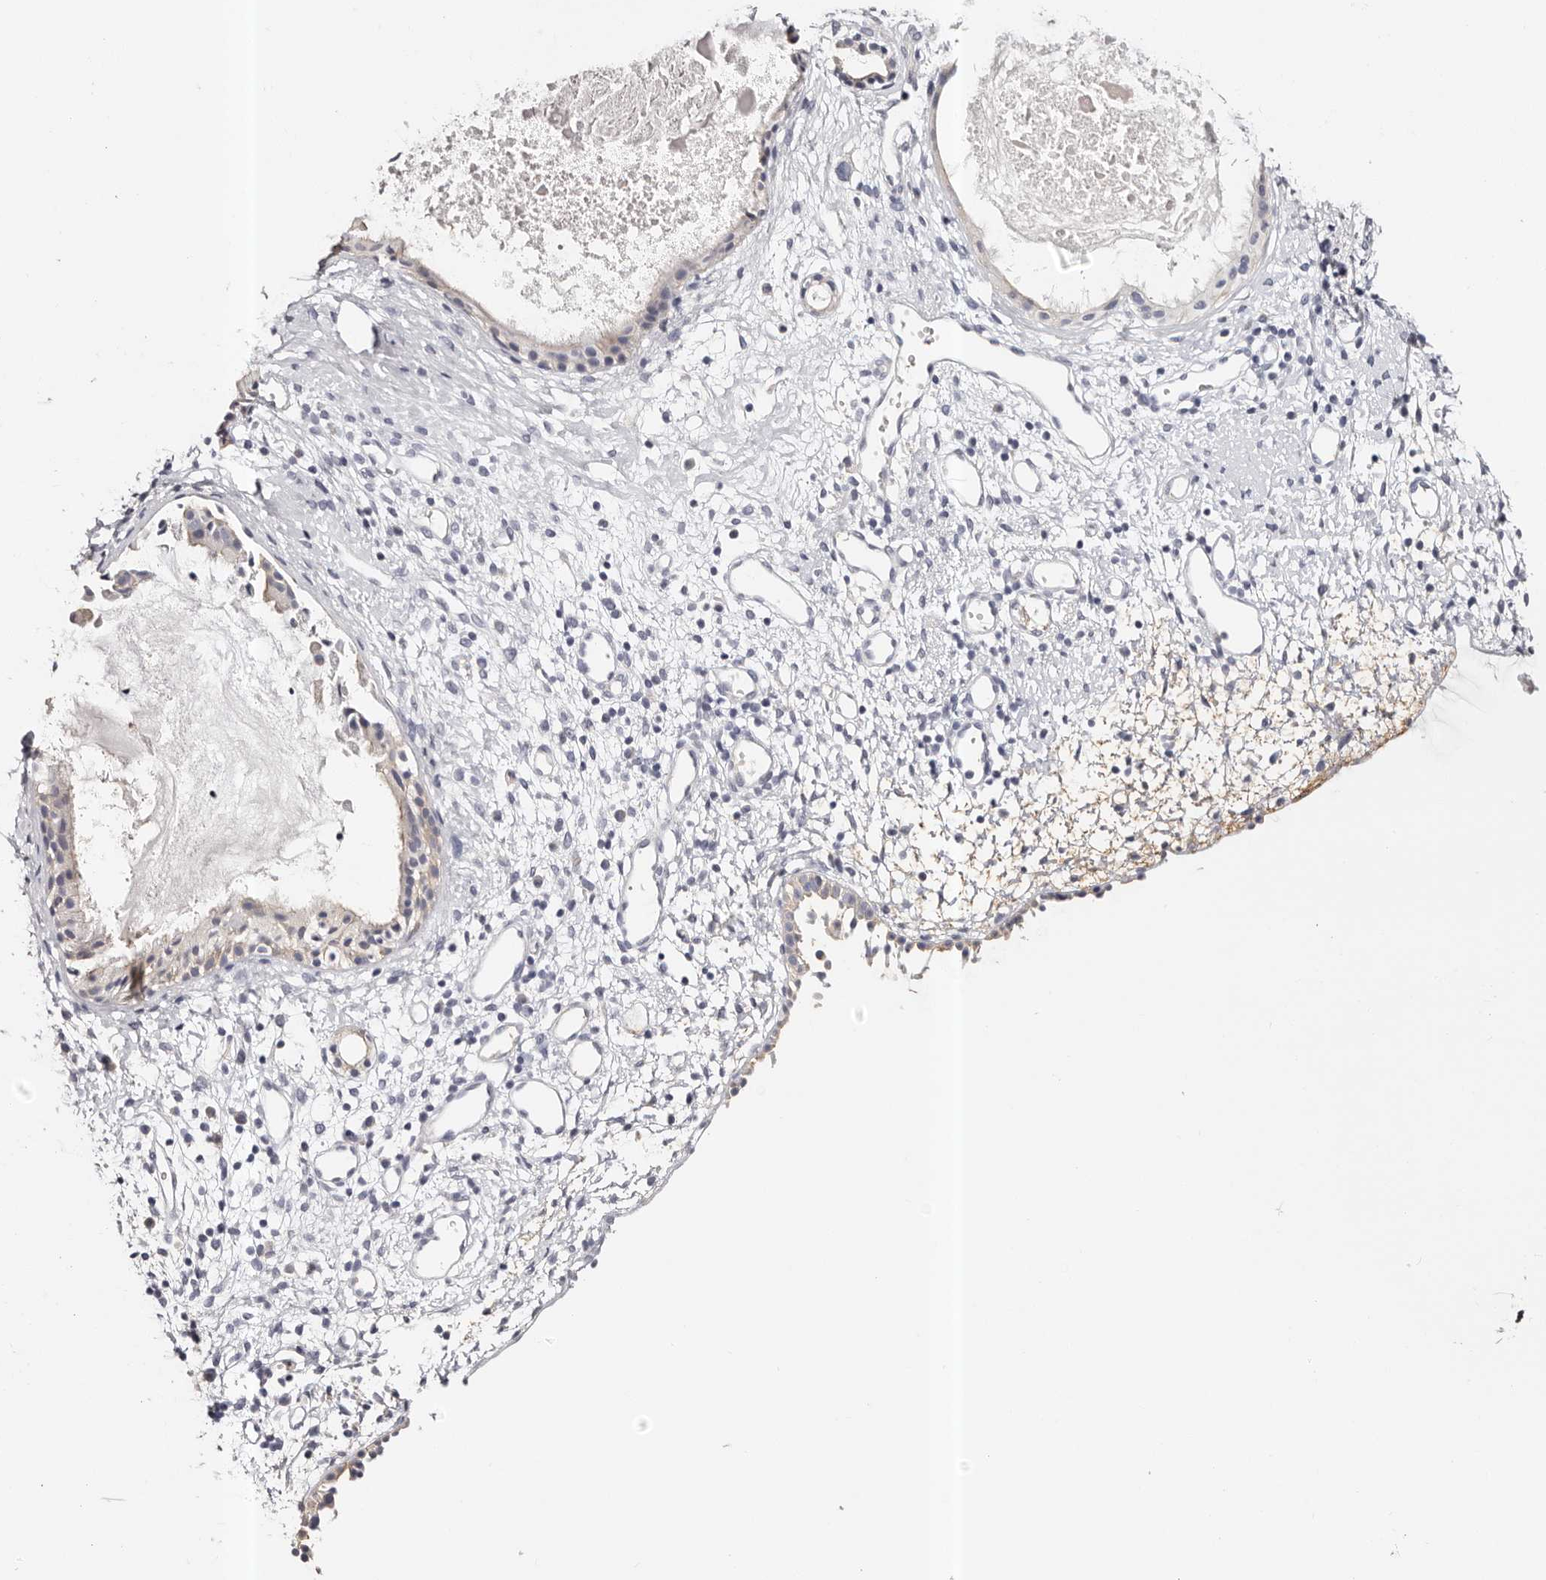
{"staining": {"intensity": "weak", "quantity": "<25%", "location": "cytoplasmic/membranous"}, "tissue": "nasopharynx", "cell_type": "Respiratory epithelial cells", "image_type": "normal", "snomed": [{"axis": "morphology", "description": "Normal tissue, NOS"}, {"axis": "topography", "description": "Nasopharynx"}], "caption": "This micrograph is of benign nasopharynx stained with immunohistochemistry (IHC) to label a protein in brown with the nuclei are counter-stained blue. There is no staining in respiratory epithelial cells.", "gene": "ROM1", "patient": {"sex": "male", "age": 22}}